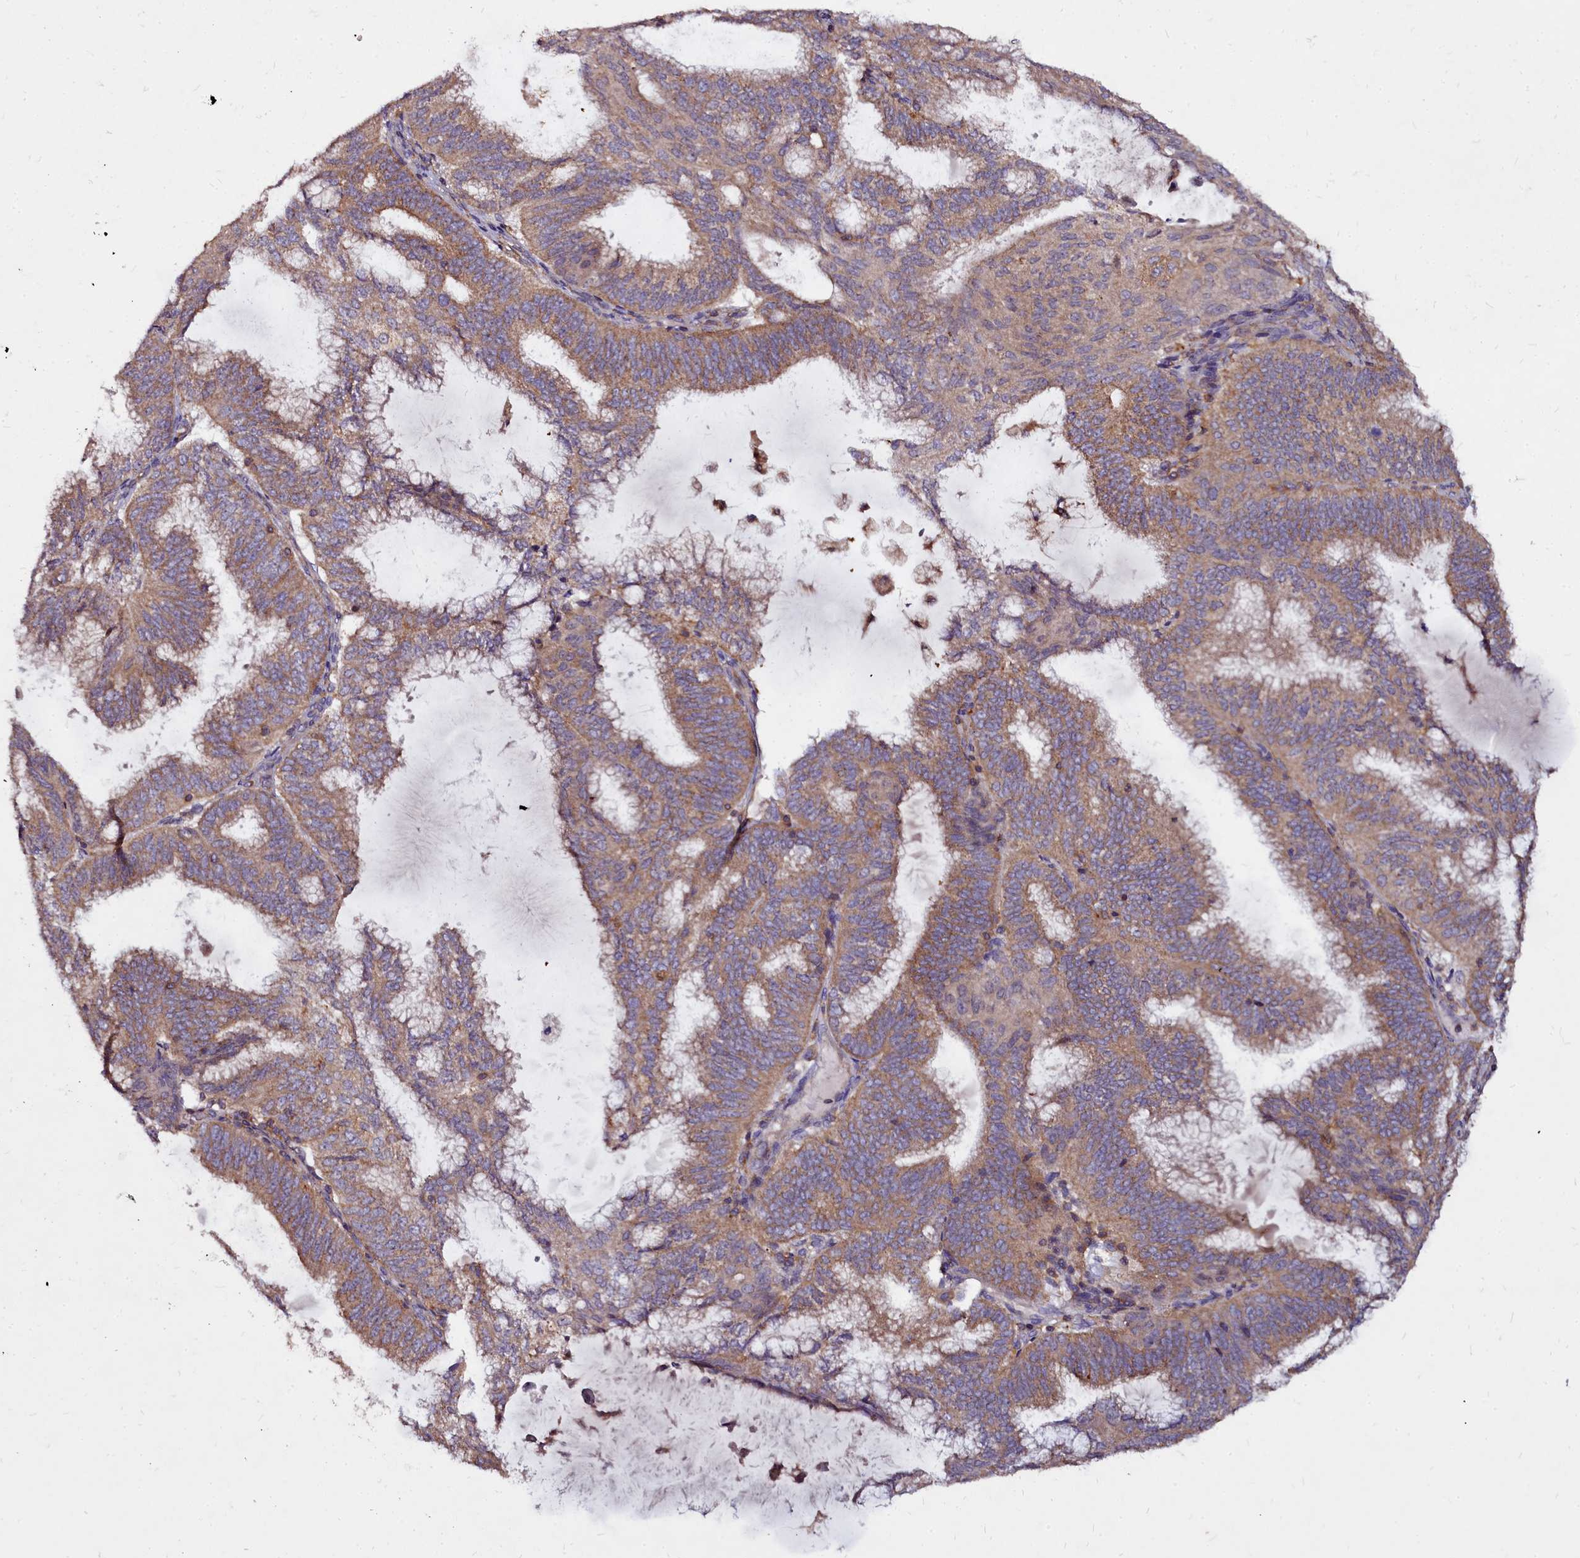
{"staining": {"intensity": "moderate", "quantity": ">75%", "location": "cytoplasmic/membranous"}, "tissue": "endometrial cancer", "cell_type": "Tumor cells", "image_type": "cancer", "snomed": [{"axis": "morphology", "description": "Adenocarcinoma, NOS"}, {"axis": "topography", "description": "Endometrium"}], "caption": "Endometrial cancer (adenocarcinoma) tissue displays moderate cytoplasmic/membranous positivity in about >75% of tumor cells, visualized by immunohistochemistry.", "gene": "NCKAP1L", "patient": {"sex": "female", "age": 49}}